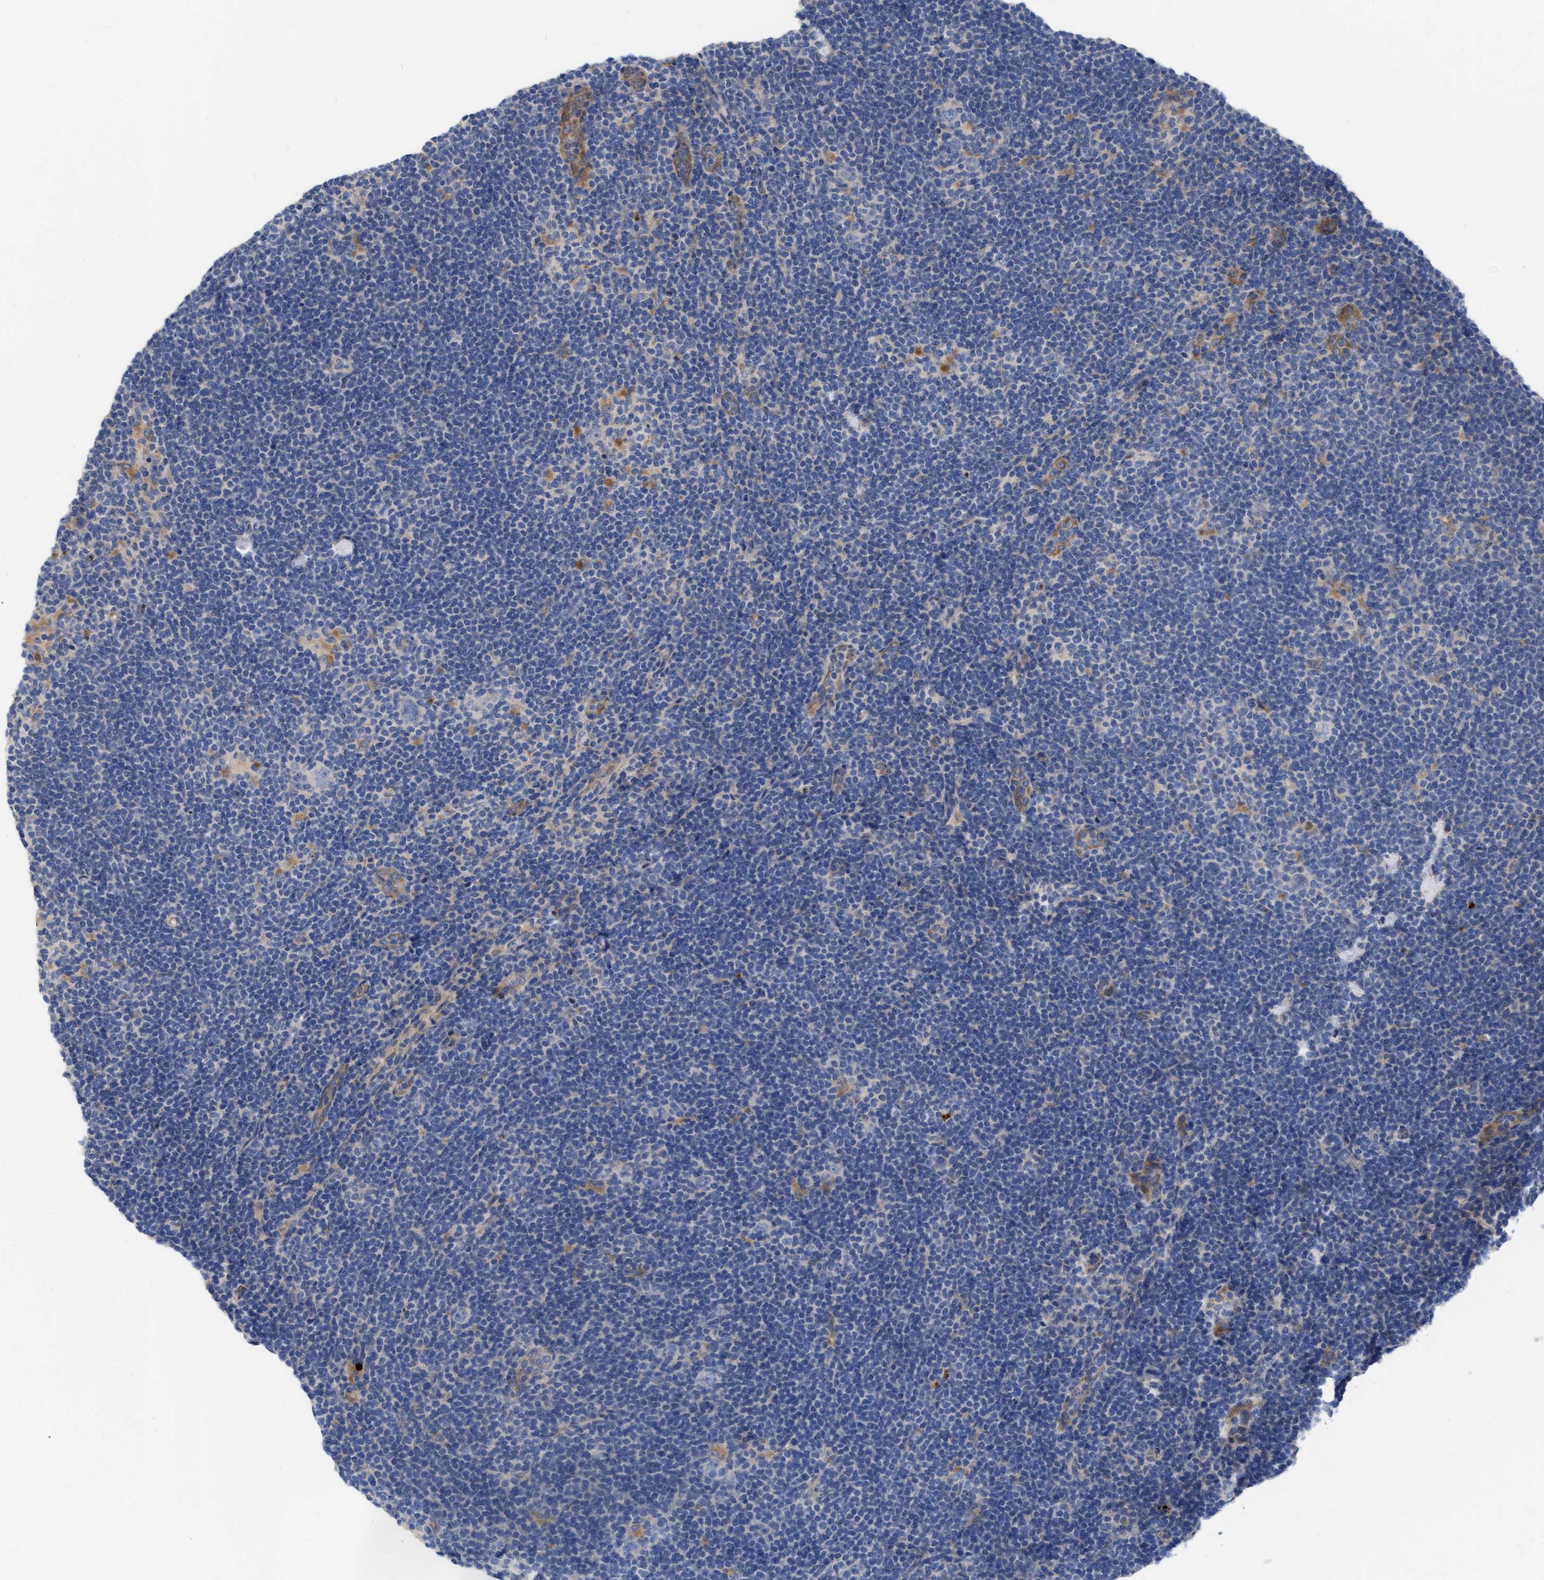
{"staining": {"intensity": "weak", "quantity": "25%-75%", "location": "cytoplasmic/membranous"}, "tissue": "lymphoma", "cell_type": "Tumor cells", "image_type": "cancer", "snomed": [{"axis": "morphology", "description": "Hodgkin's disease, NOS"}, {"axis": "topography", "description": "Lymph node"}], "caption": "Immunohistochemistry (IHC) micrograph of human Hodgkin's disease stained for a protein (brown), which exhibits low levels of weak cytoplasmic/membranous positivity in approximately 25%-75% of tumor cells.", "gene": "MLST8", "patient": {"sex": "female", "age": 57}}